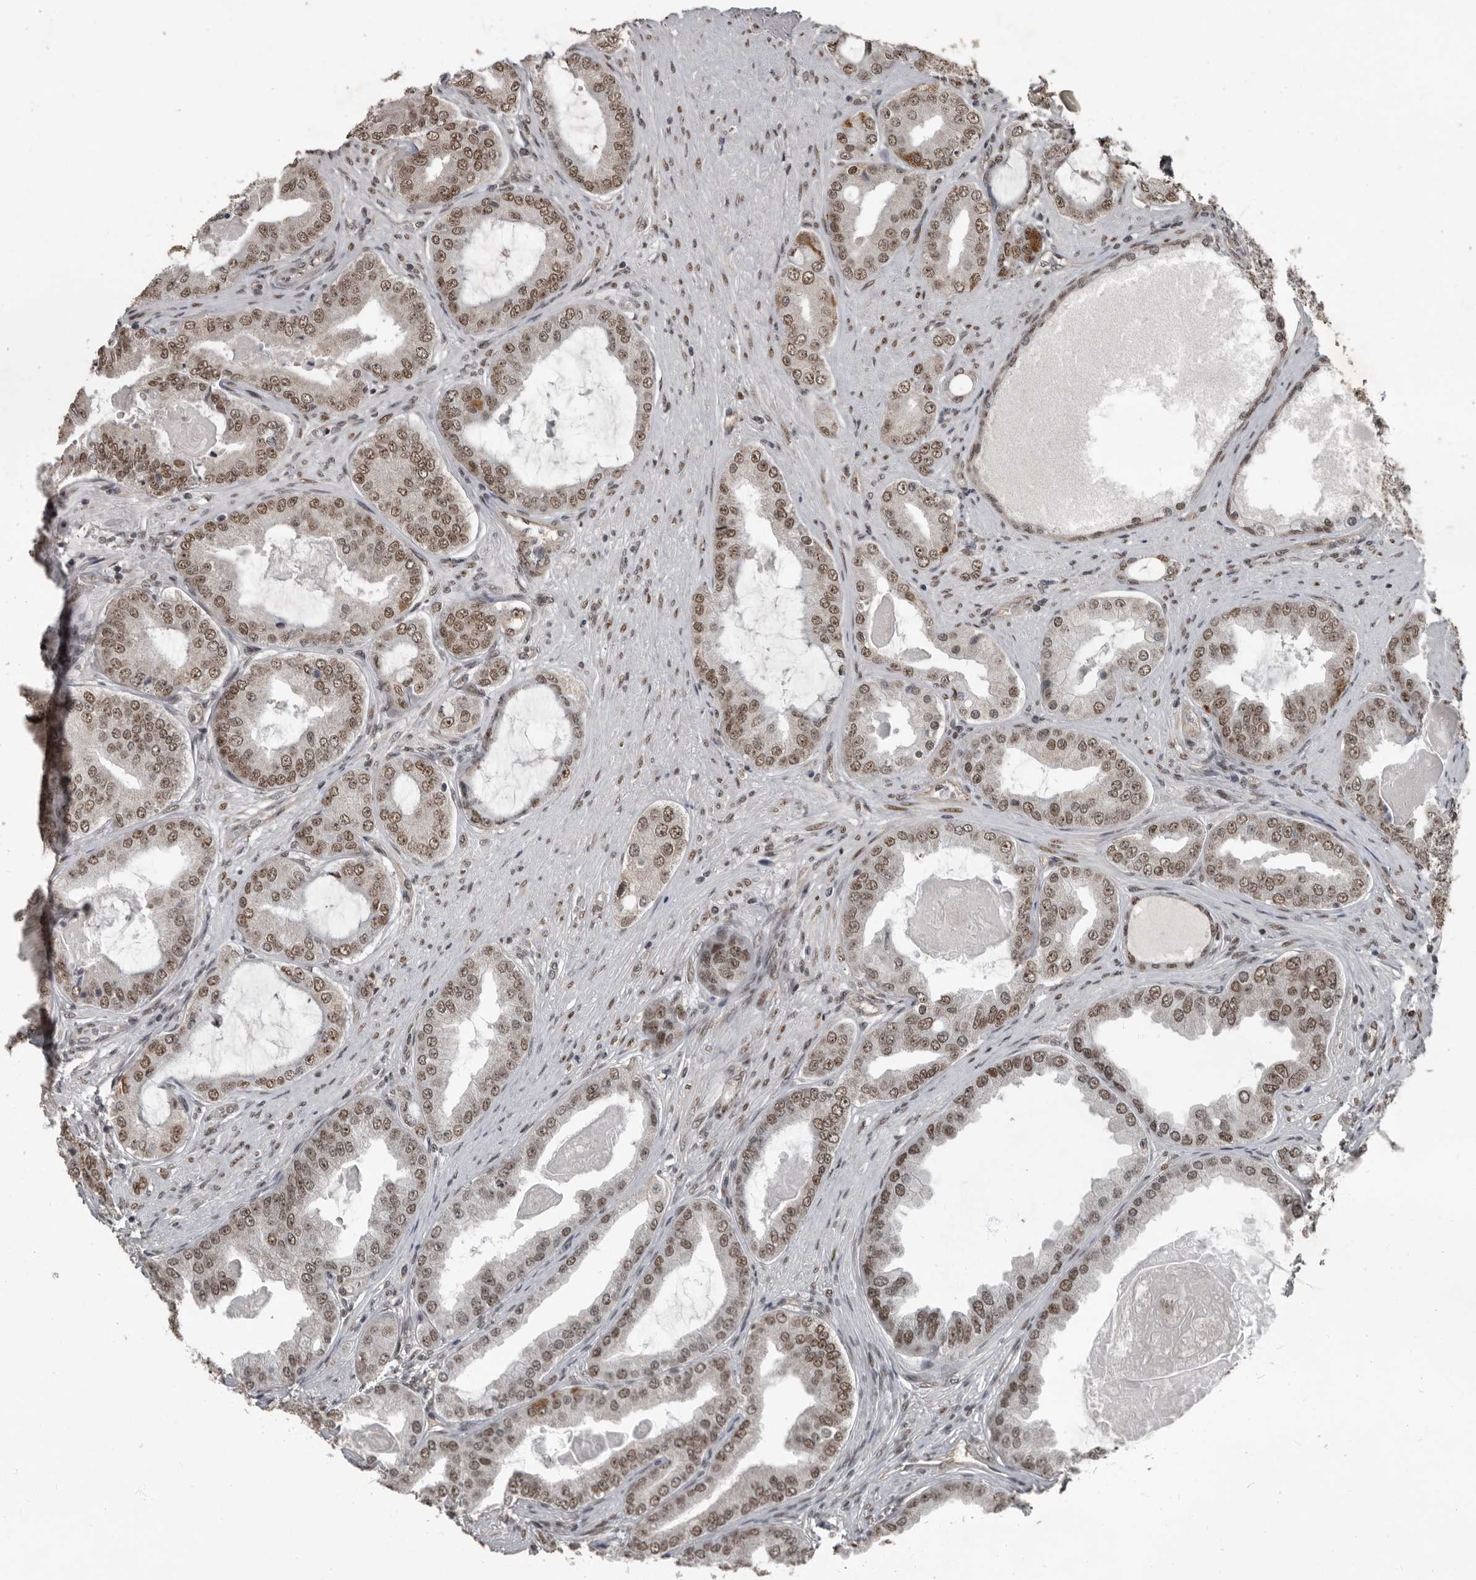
{"staining": {"intensity": "moderate", "quantity": ">75%", "location": "nuclear"}, "tissue": "prostate cancer", "cell_type": "Tumor cells", "image_type": "cancer", "snomed": [{"axis": "morphology", "description": "Adenocarcinoma, High grade"}, {"axis": "topography", "description": "Prostate"}], "caption": "Protein analysis of adenocarcinoma (high-grade) (prostate) tissue displays moderate nuclear positivity in about >75% of tumor cells.", "gene": "CHD1L", "patient": {"sex": "male", "age": 60}}